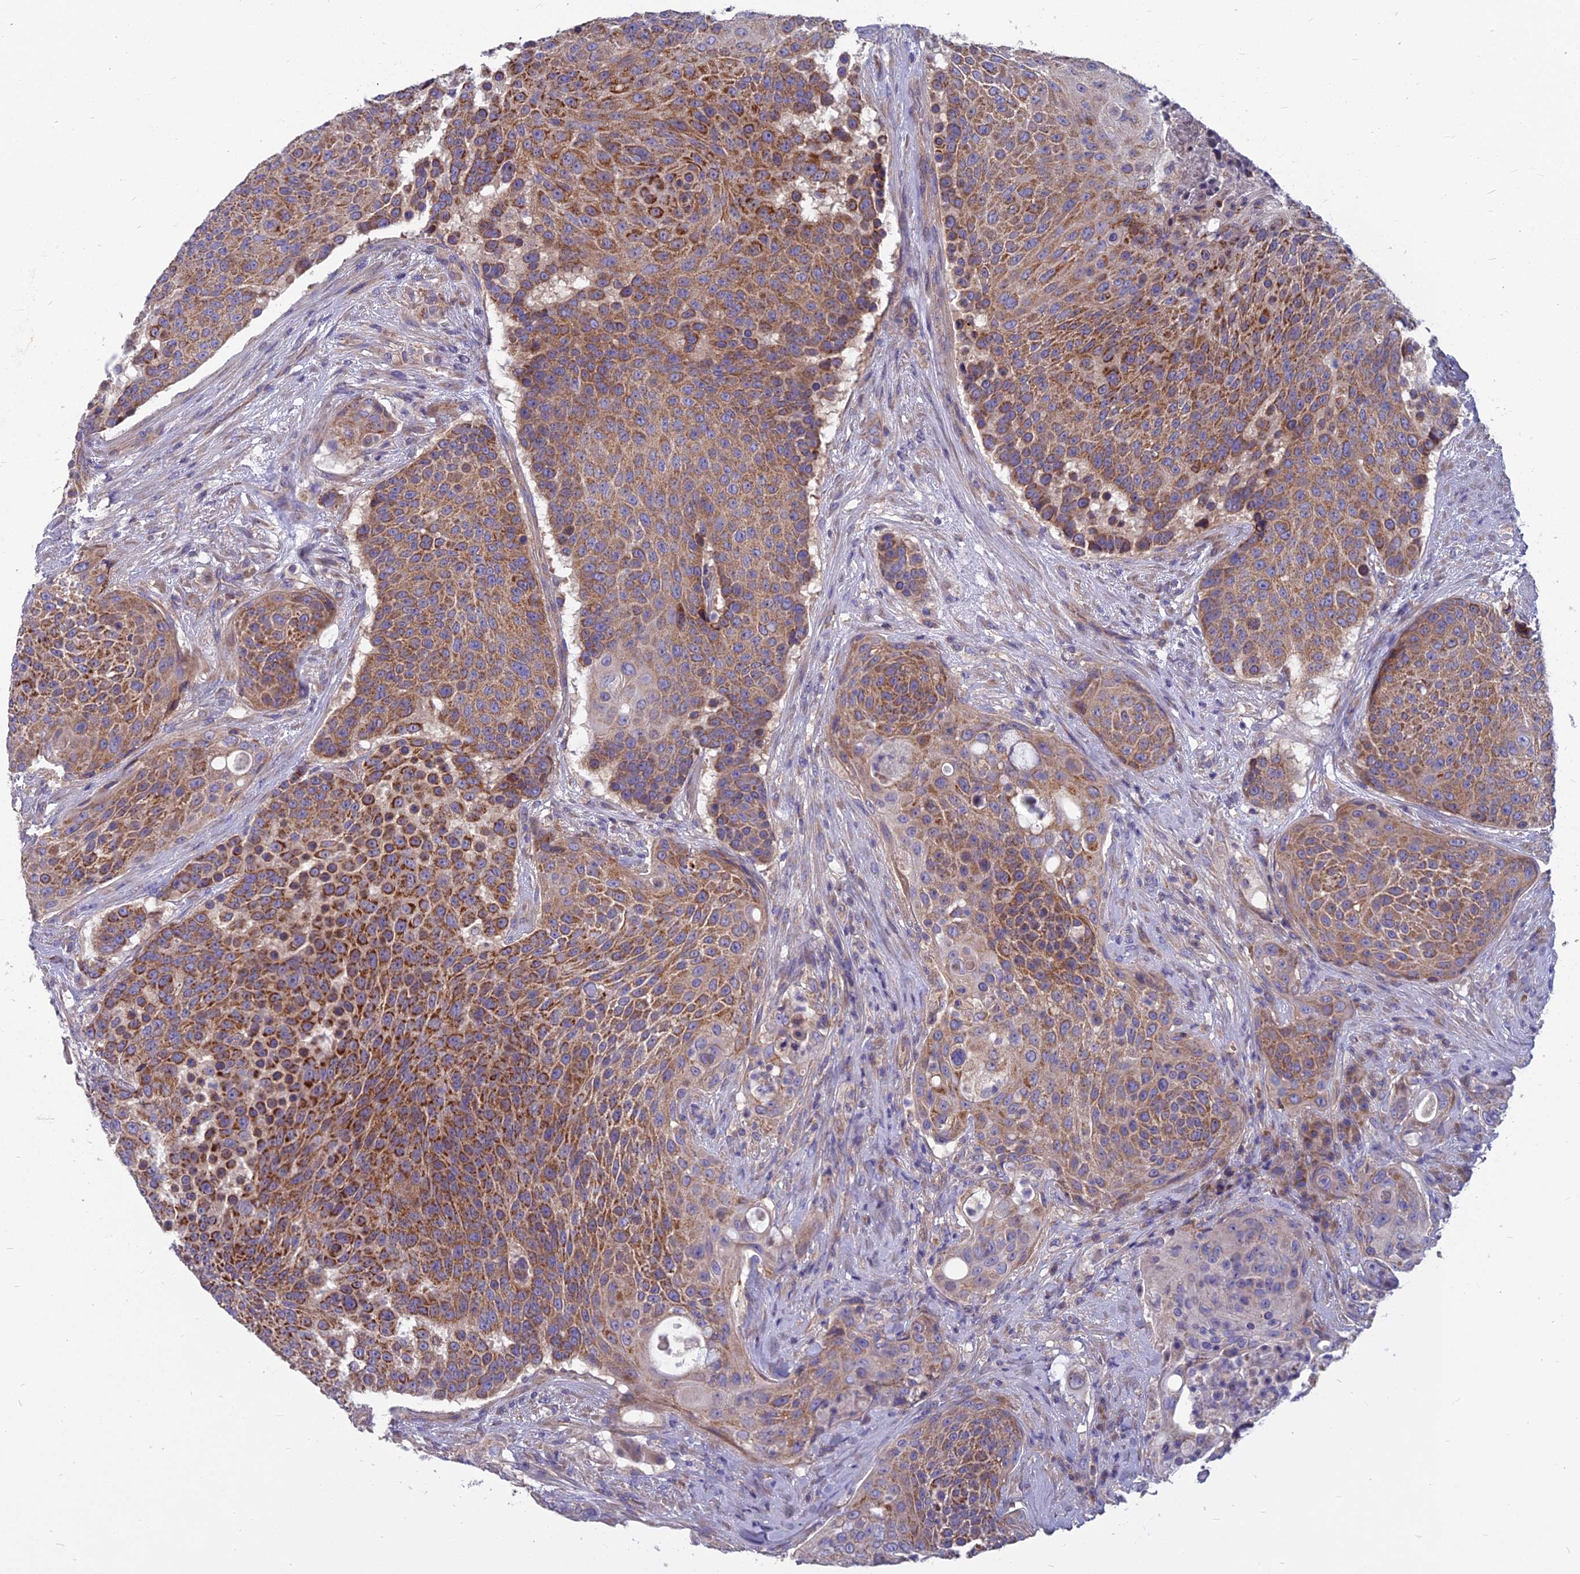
{"staining": {"intensity": "strong", "quantity": "25%-75%", "location": "cytoplasmic/membranous"}, "tissue": "urothelial cancer", "cell_type": "Tumor cells", "image_type": "cancer", "snomed": [{"axis": "morphology", "description": "Urothelial carcinoma, High grade"}, {"axis": "topography", "description": "Urinary bladder"}], "caption": "Tumor cells demonstrate strong cytoplasmic/membranous staining in approximately 25%-75% of cells in urothelial cancer.", "gene": "COX20", "patient": {"sex": "female", "age": 63}}